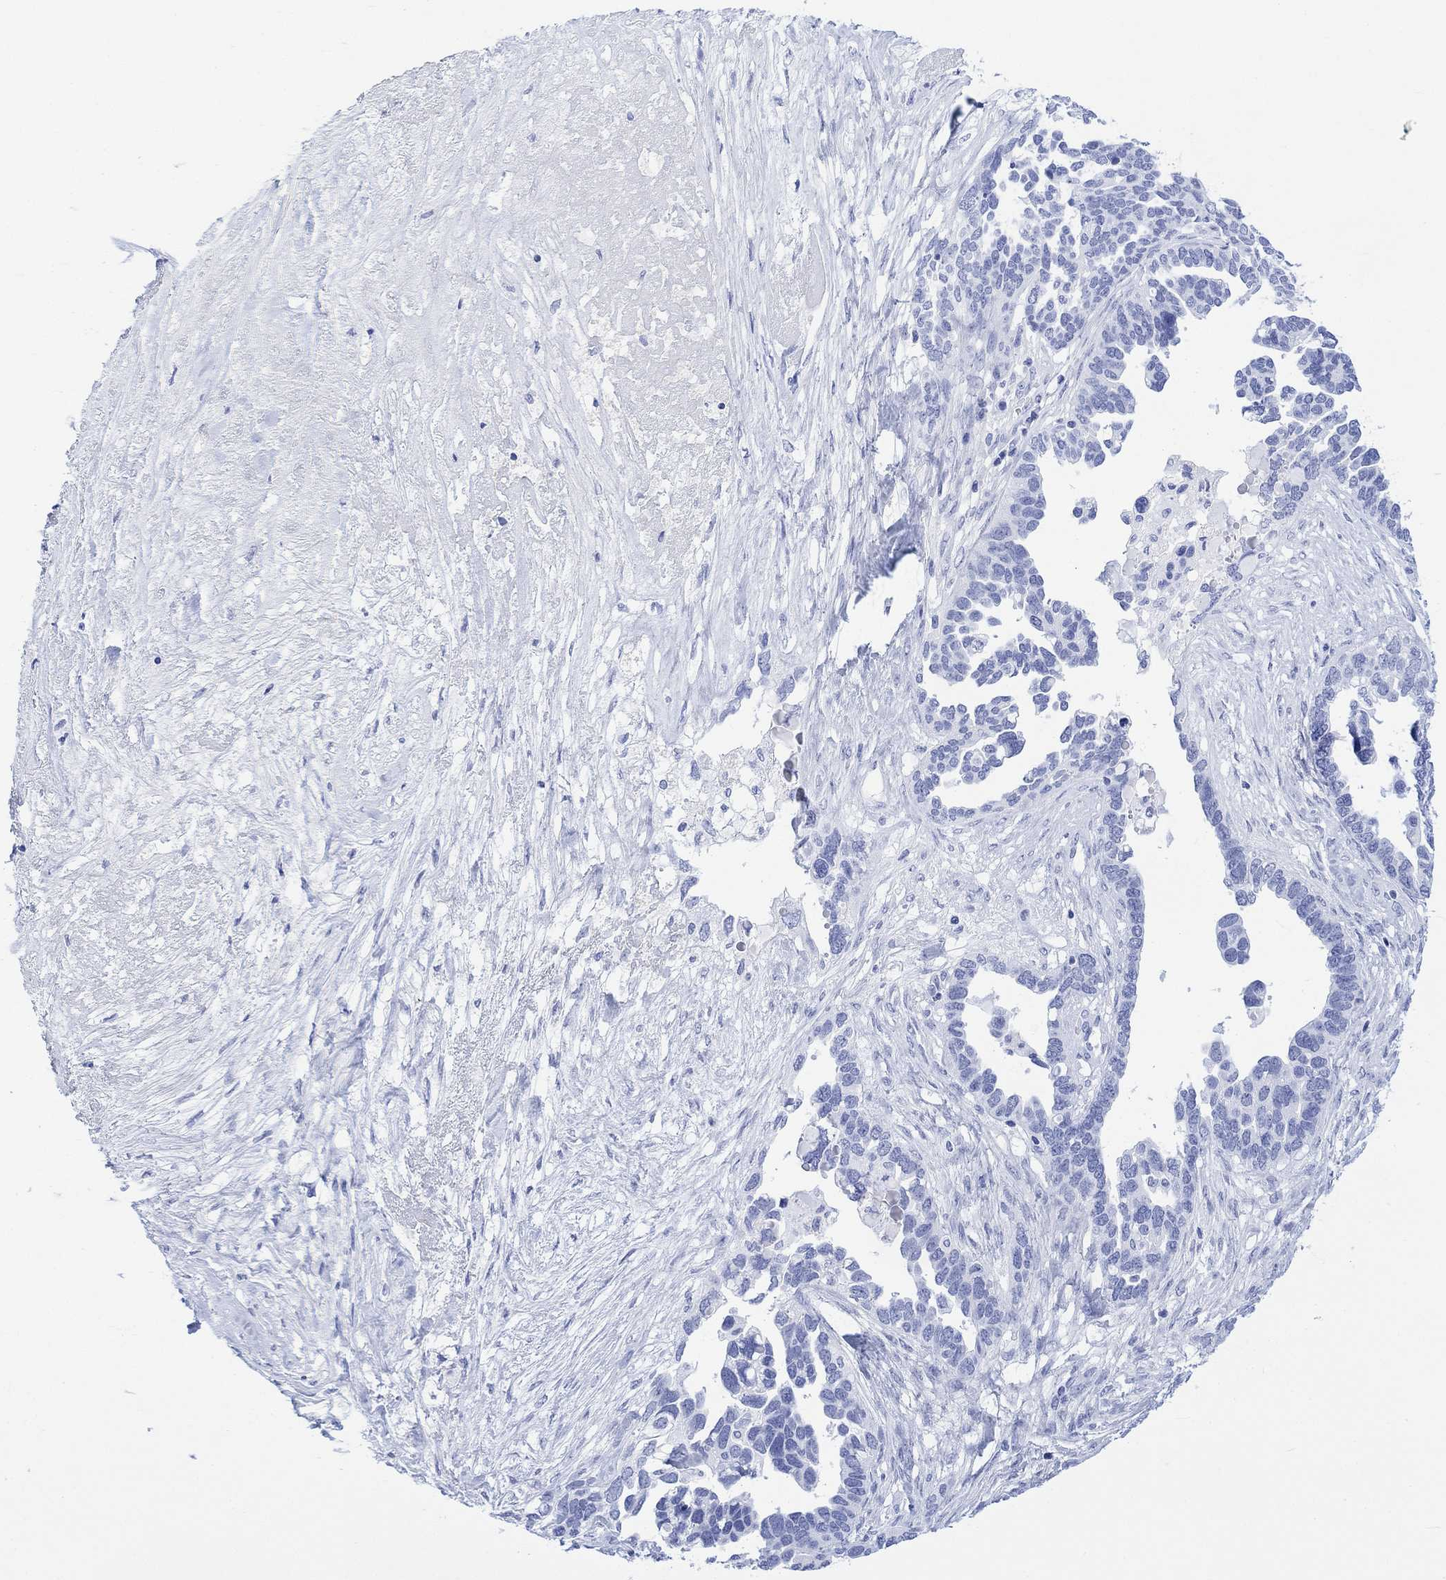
{"staining": {"intensity": "negative", "quantity": "none", "location": "none"}, "tissue": "ovarian cancer", "cell_type": "Tumor cells", "image_type": "cancer", "snomed": [{"axis": "morphology", "description": "Cystadenocarcinoma, serous, NOS"}, {"axis": "topography", "description": "Ovary"}], "caption": "There is no significant expression in tumor cells of ovarian cancer (serous cystadenocarcinoma).", "gene": "CELF4", "patient": {"sex": "female", "age": 54}}